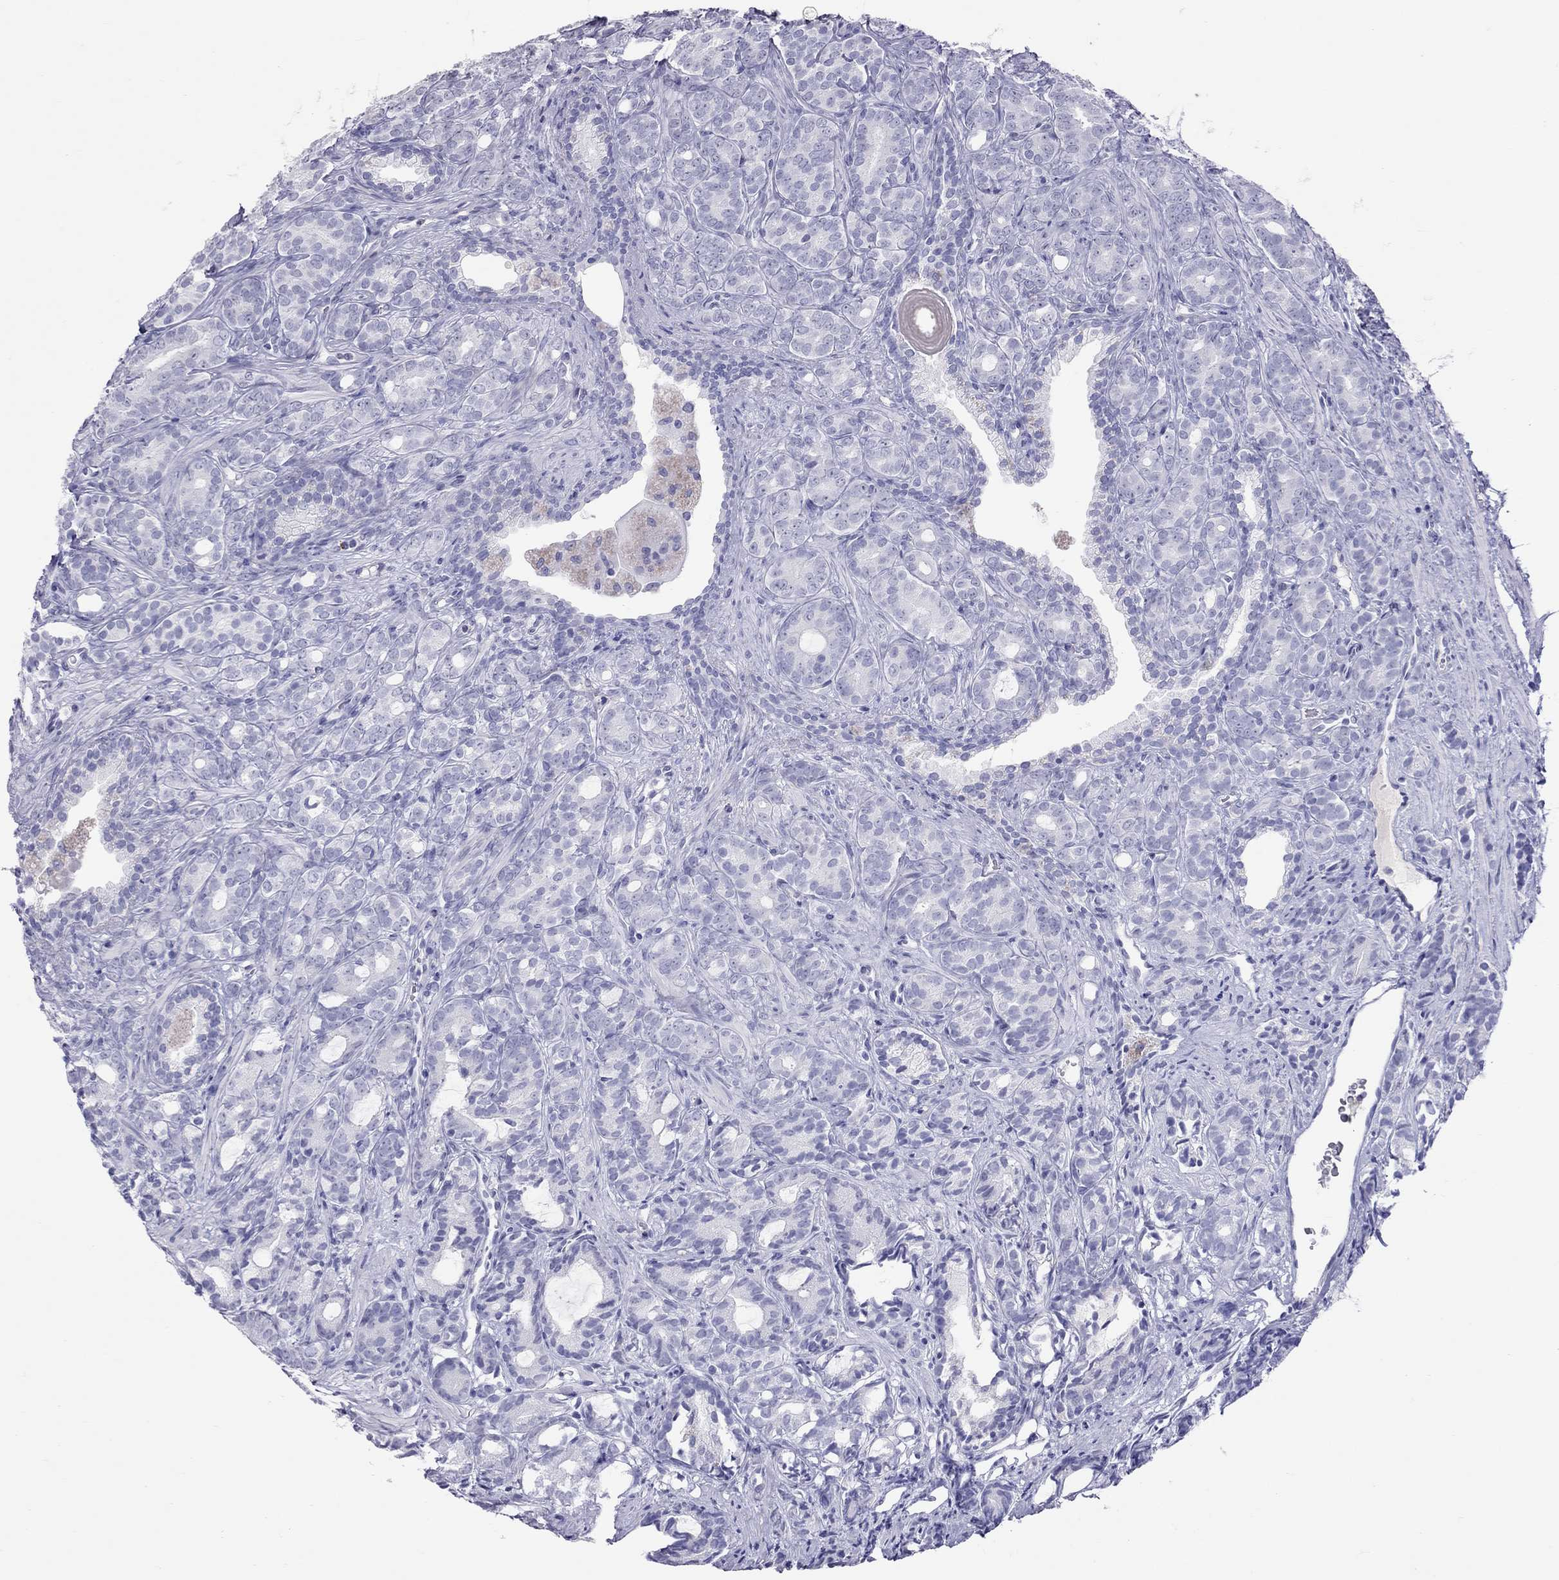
{"staining": {"intensity": "negative", "quantity": "none", "location": "none"}, "tissue": "prostate cancer", "cell_type": "Tumor cells", "image_type": "cancer", "snomed": [{"axis": "morphology", "description": "Adenocarcinoma, High grade"}, {"axis": "topography", "description": "Prostate"}], "caption": "Prostate adenocarcinoma (high-grade) was stained to show a protein in brown. There is no significant staining in tumor cells.", "gene": "STAG3", "patient": {"sex": "male", "age": 84}}